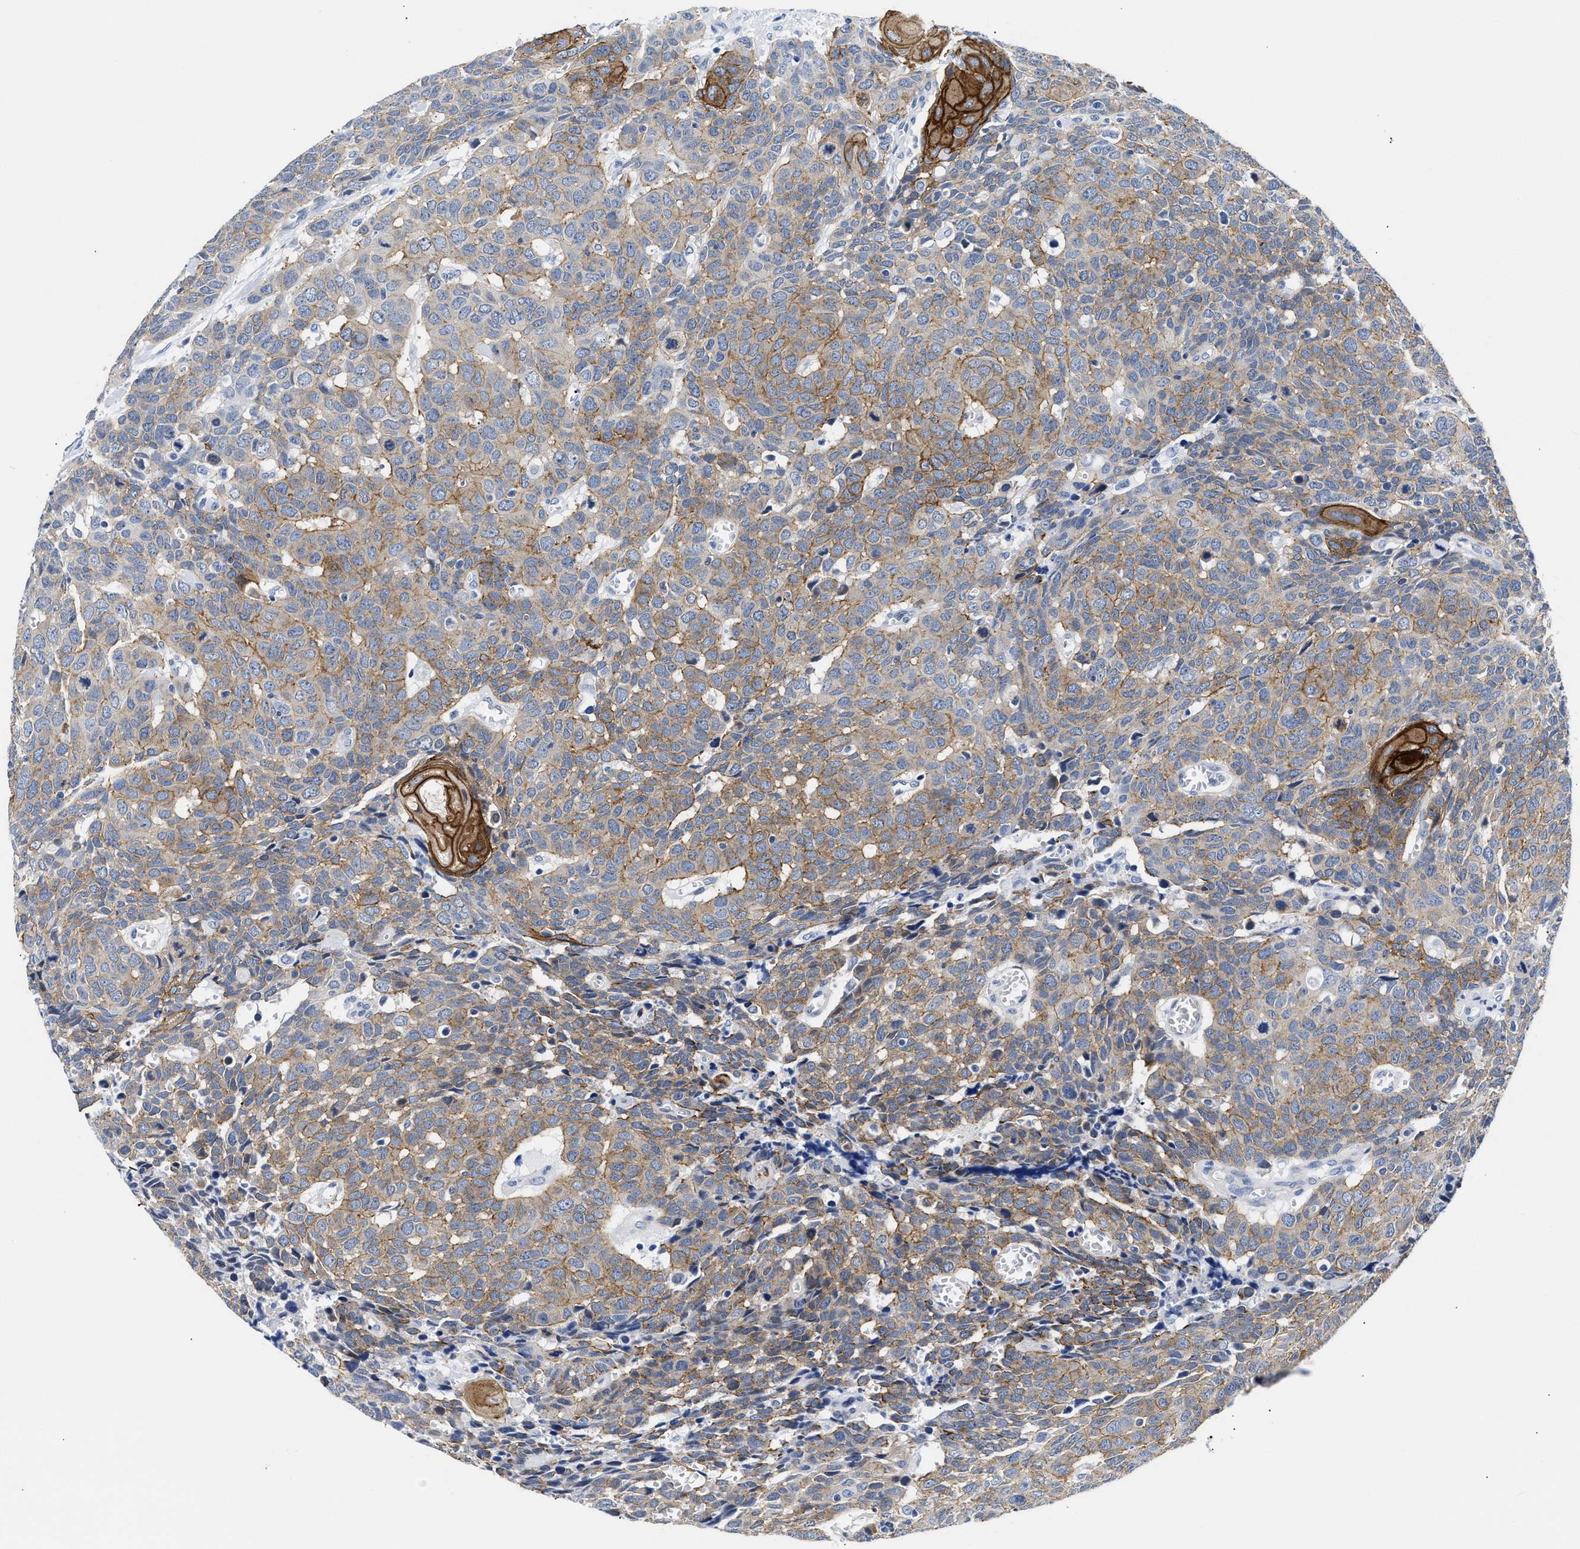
{"staining": {"intensity": "moderate", "quantity": ">75%", "location": "cytoplasmic/membranous"}, "tissue": "head and neck cancer", "cell_type": "Tumor cells", "image_type": "cancer", "snomed": [{"axis": "morphology", "description": "Squamous cell carcinoma, NOS"}, {"axis": "topography", "description": "Head-Neck"}], "caption": "An IHC photomicrograph of tumor tissue is shown. Protein staining in brown highlights moderate cytoplasmic/membranous positivity in head and neck cancer (squamous cell carcinoma) within tumor cells.", "gene": "TRIM29", "patient": {"sex": "male", "age": 66}}